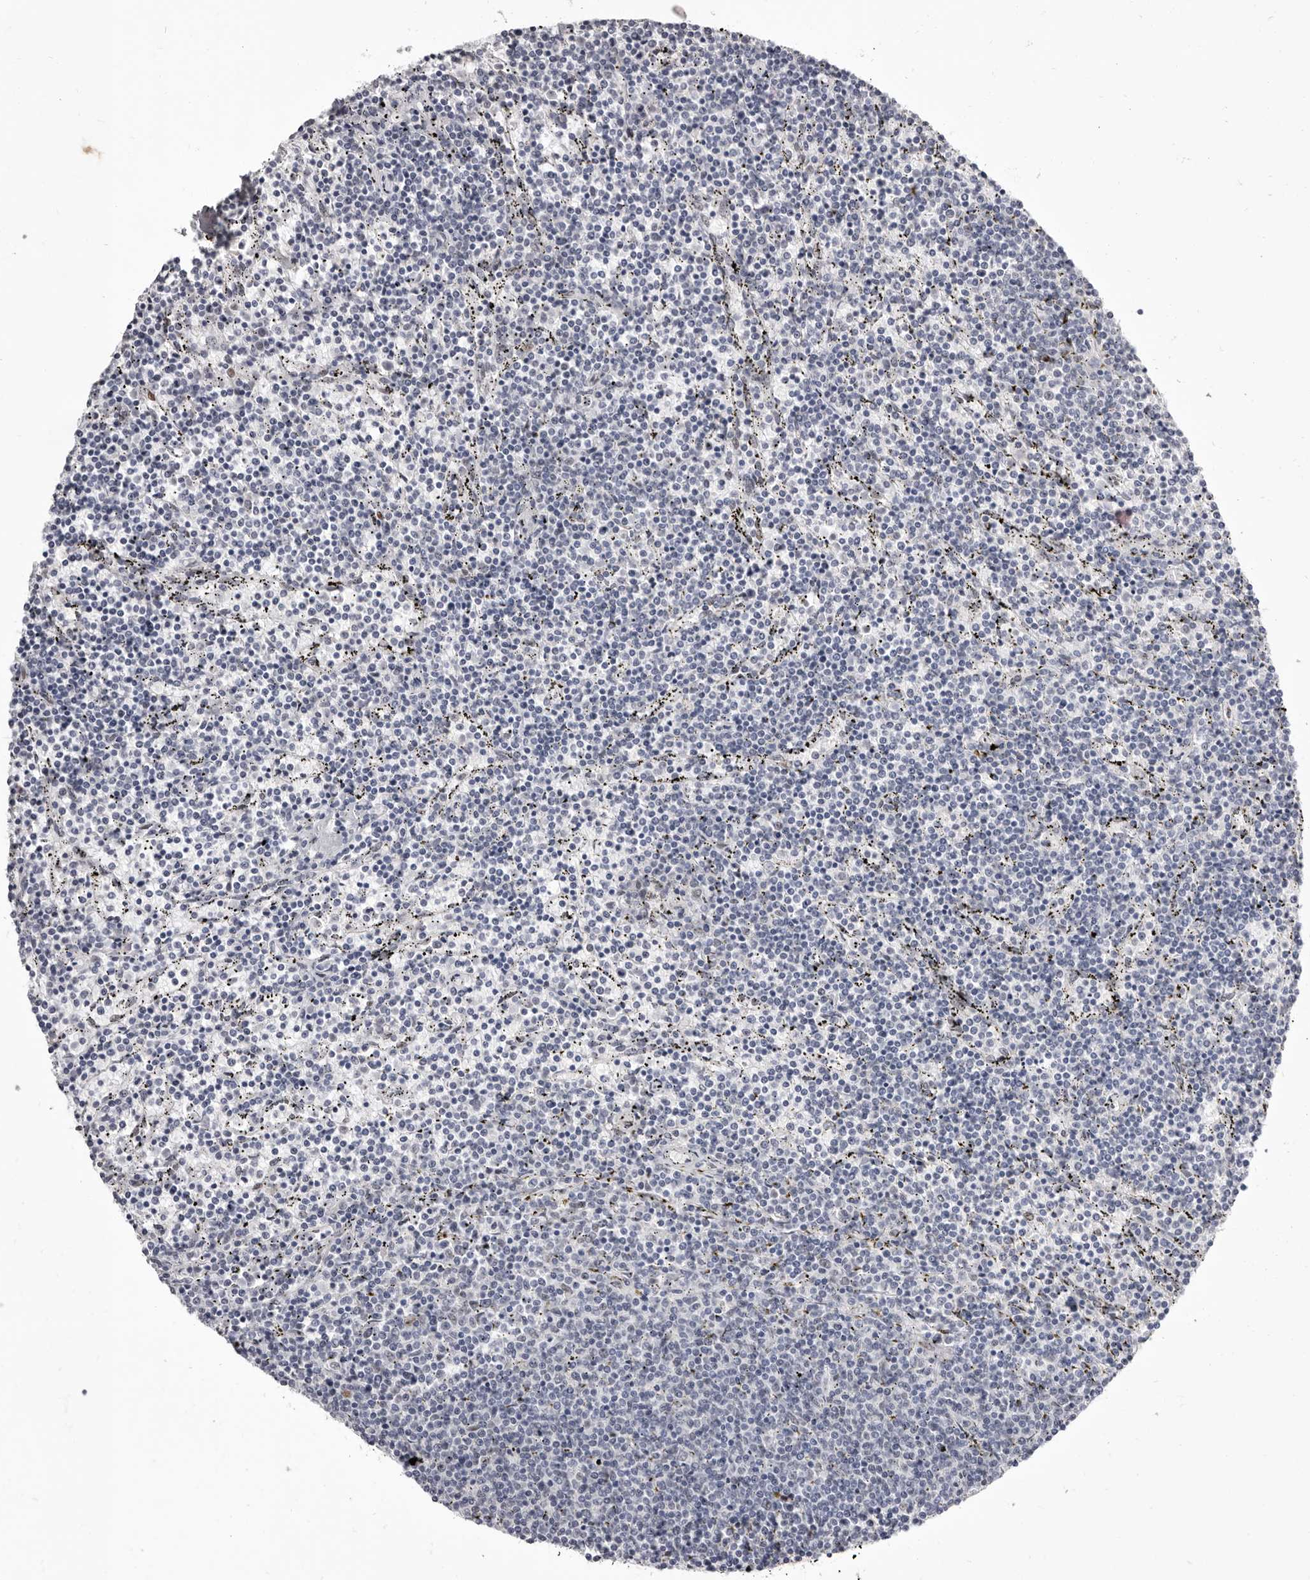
{"staining": {"intensity": "negative", "quantity": "none", "location": "none"}, "tissue": "lymphoma", "cell_type": "Tumor cells", "image_type": "cancer", "snomed": [{"axis": "morphology", "description": "Malignant lymphoma, non-Hodgkin's type, Low grade"}, {"axis": "topography", "description": "Spleen"}], "caption": "This is an IHC micrograph of human lymphoma. There is no positivity in tumor cells.", "gene": "ZNF326", "patient": {"sex": "female", "age": 50}}